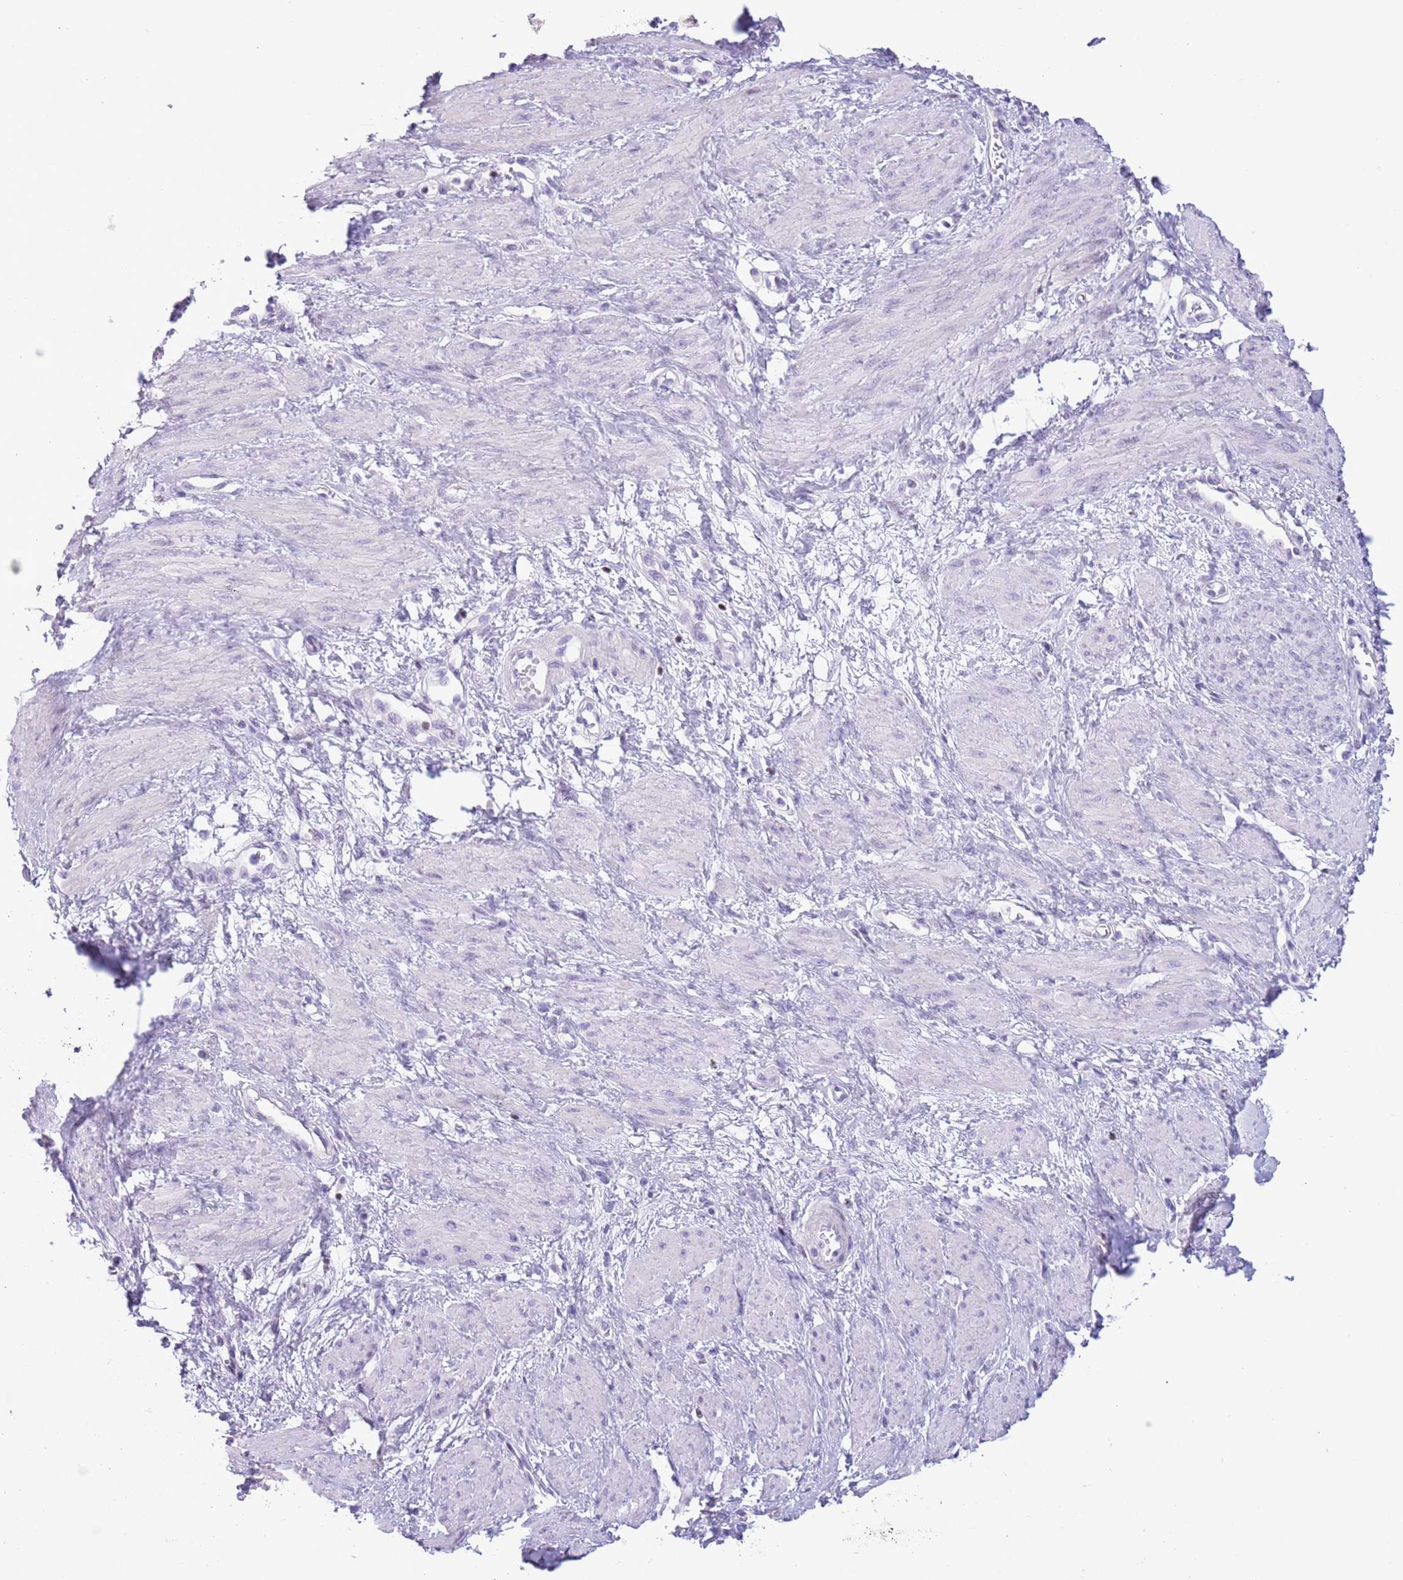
{"staining": {"intensity": "negative", "quantity": "none", "location": "none"}, "tissue": "smooth muscle", "cell_type": "Smooth muscle cells", "image_type": "normal", "snomed": [{"axis": "morphology", "description": "Normal tissue, NOS"}, {"axis": "topography", "description": "Smooth muscle"}, {"axis": "topography", "description": "Uterus"}], "caption": "Photomicrograph shows no protein positivity in smooth muscle cells of normal smooth muscle. (DAB (3,3'-diaminobenzidine) immunohistochemistry (IHC), high magnification).", "gene": "BCL11B", "patient": {"sex": "female", "age": 39}}